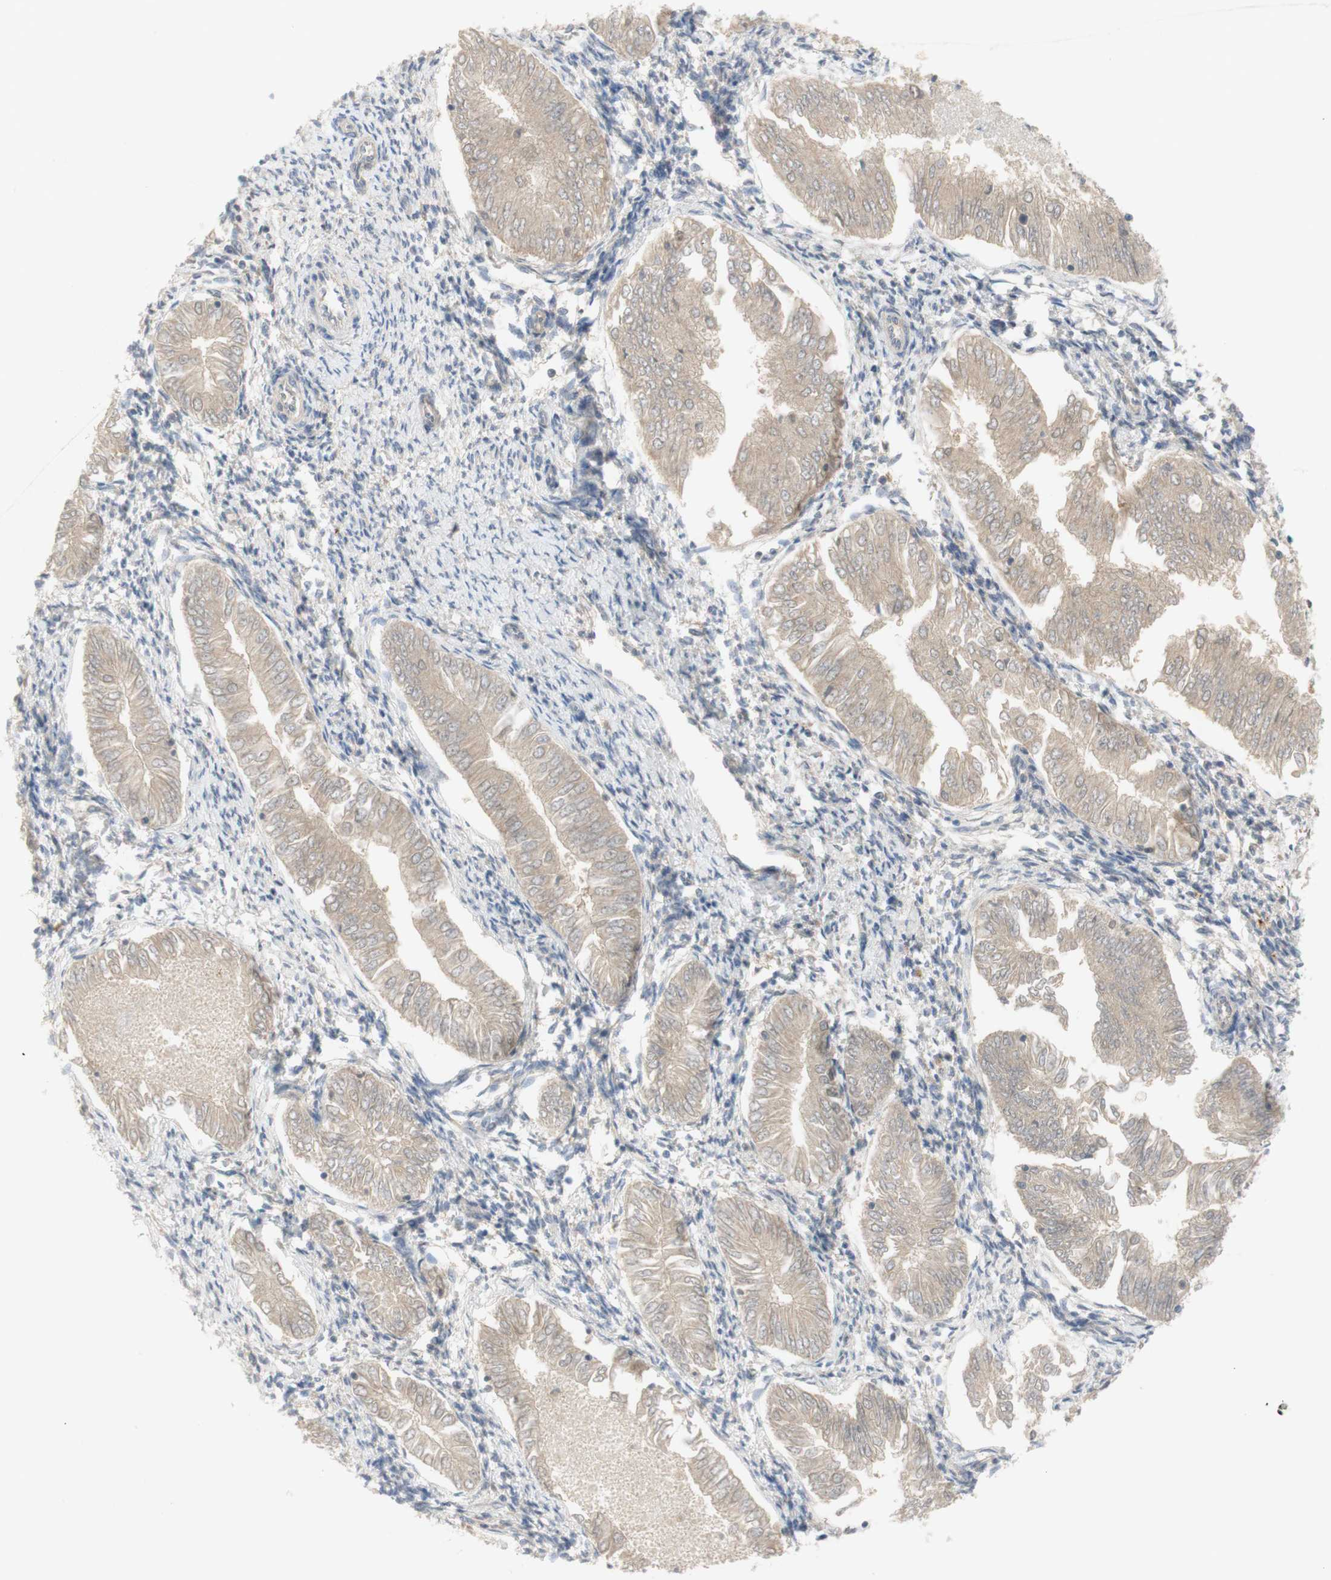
{"staining": {"intensity": "negative", "quantity": "none", "location": "none"}, "tissue": "endometrial cancer", "cell_type": "Tumor cells", "image_type": "cancer", "snomed": [{"axis": "morphology", "description": "Adenocarcinoma, NOS"}, {"axis": "topography", "description": "Endometrium"}], "caption": "DAB immunohistochemical staining of endometrial cancer shows no significant positivity in tumor cells.", "gene": "SELENBP1", "patient": {"sex": "female", "age": 53}}